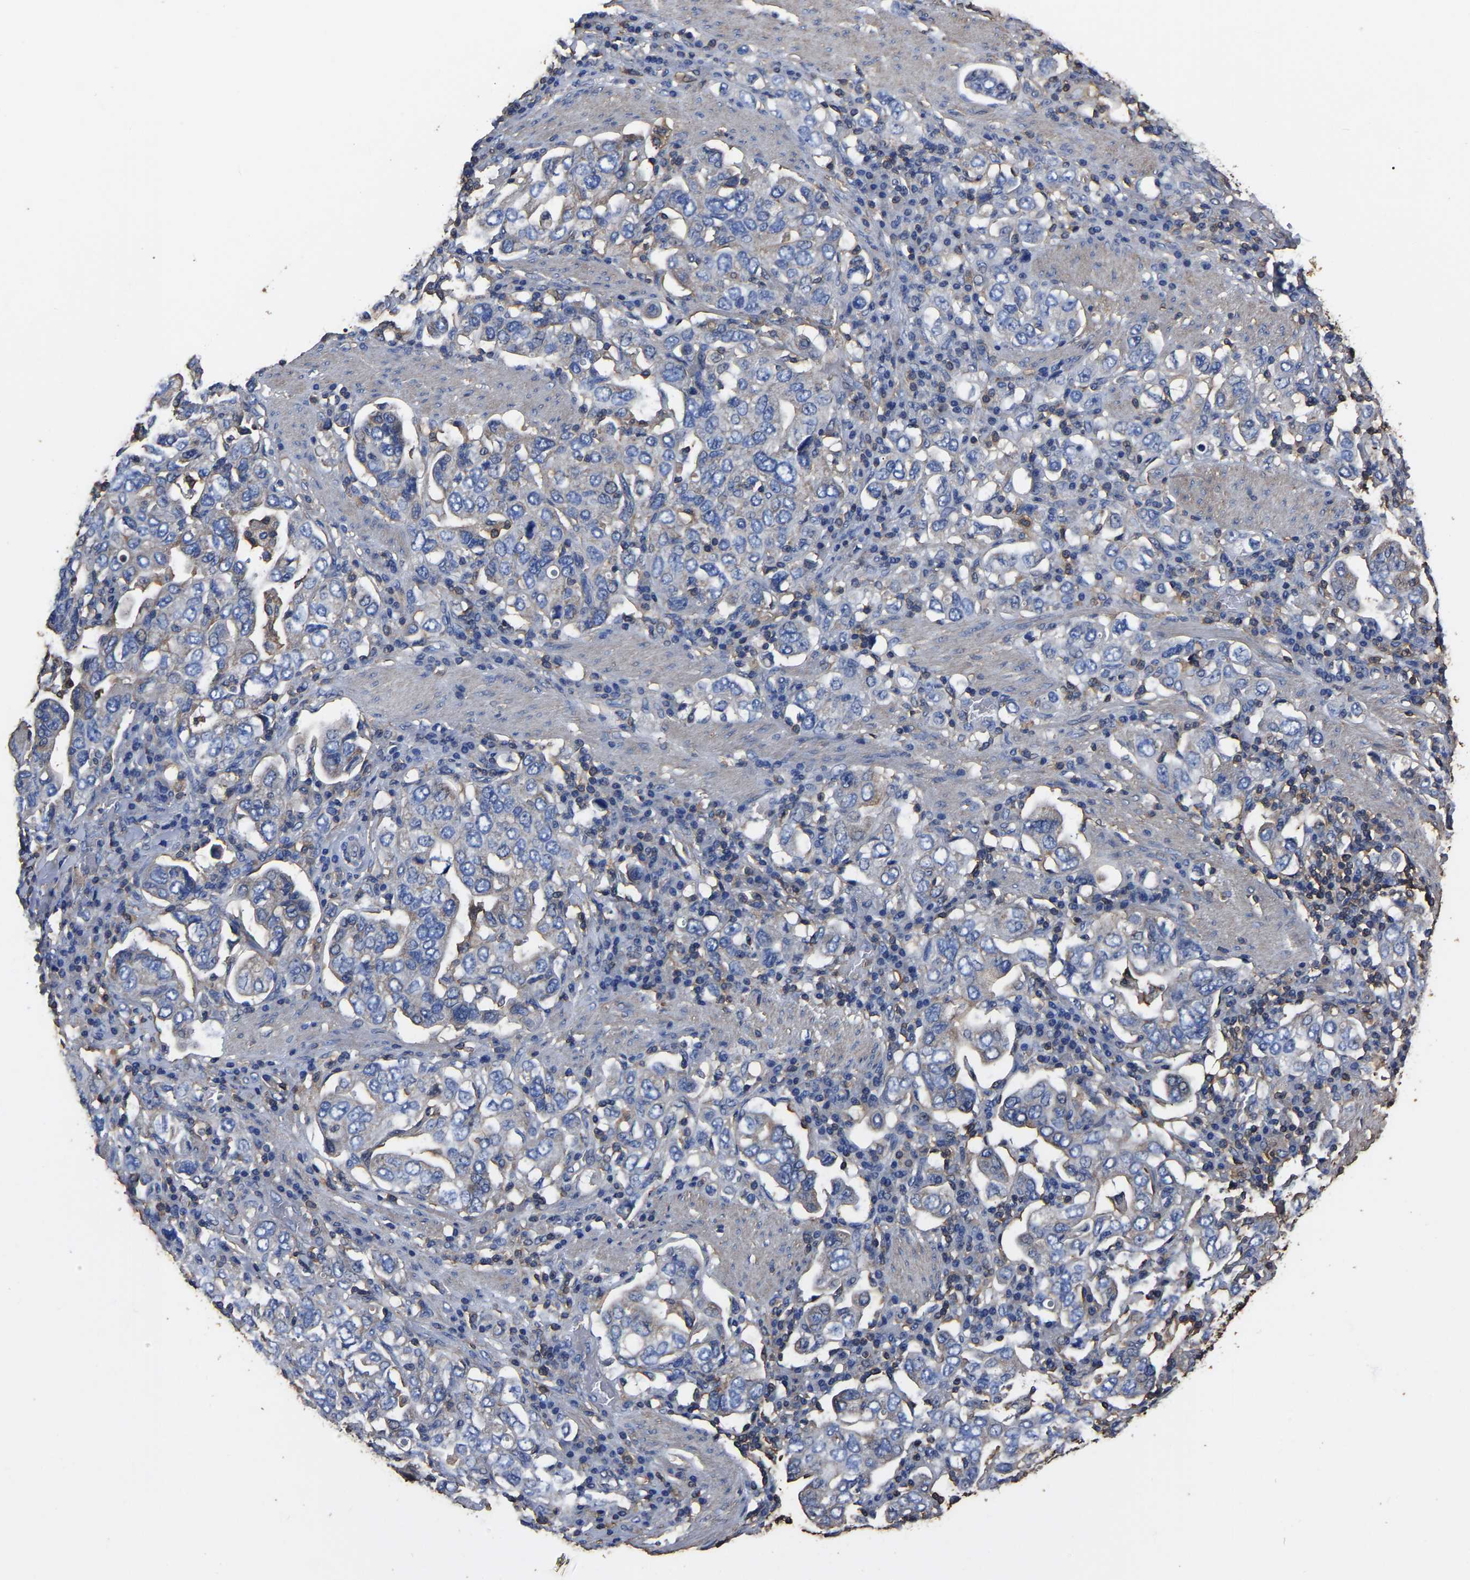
{"staining": {"intensity": "weak", "quantity": "<25%", "location": "cytoplasmic/membranous"}, "tissue": "stomach cancer", "cell_type": "Tumor cells", "image_type": "cancer", "snomed": [{"axis": "morphology", "description": "Adenocarcinoma, NOS"}, {"axis": "topography", "description": "Stomach, upper"}], "caption": "Stomach adenocarcinoma stained for a protein using IHC demonstrates no staining tumor cells.", "gene": "ARMT1", "patient": {"sex": "male", "age": 62}}